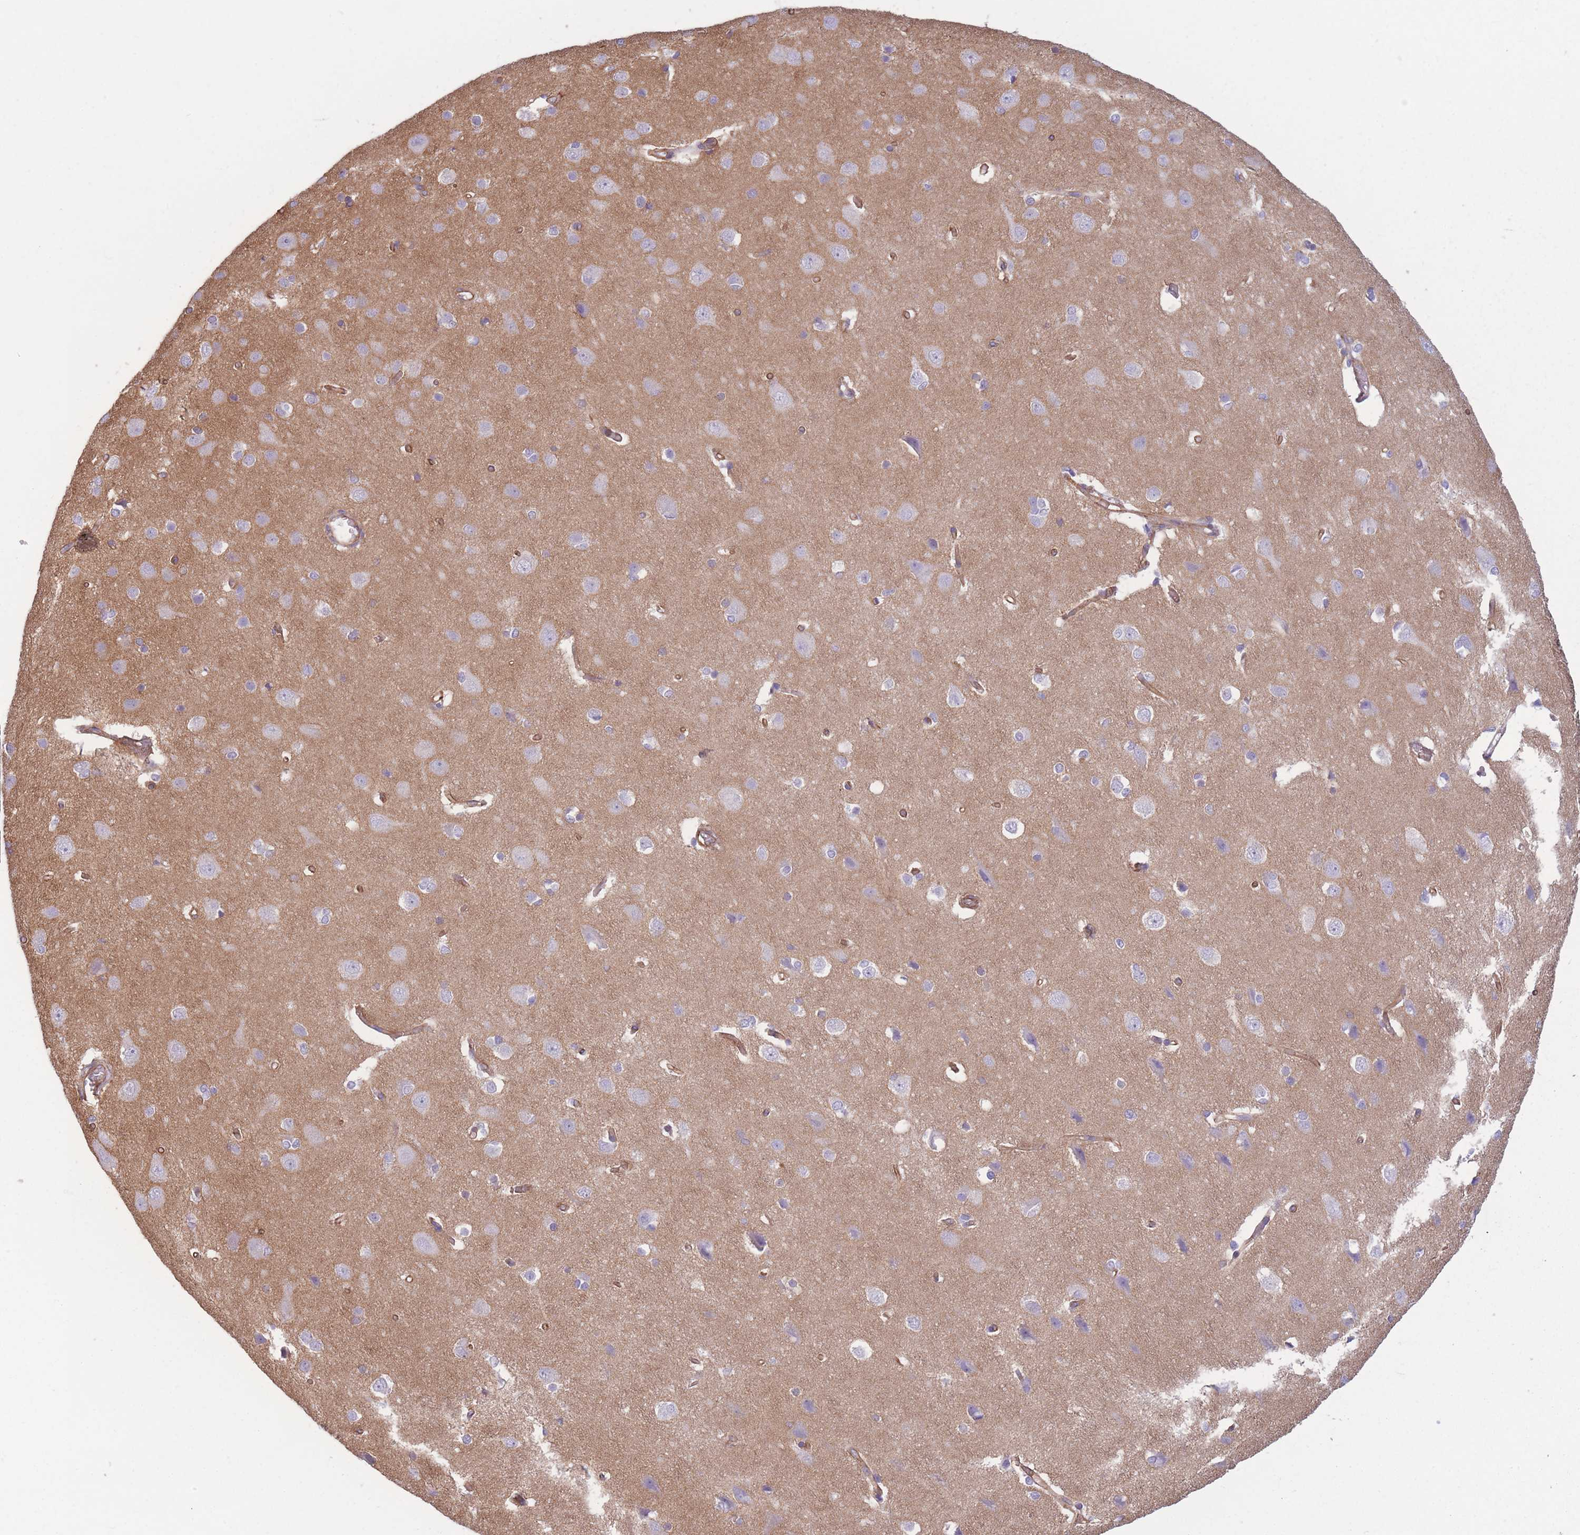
{"staining": {"intensity": "moderate", "quantity": ">75%", "location": "cytoplasmic/membranous"}, "tissue": "cerebral cortex", "cell_type": "Endothelial cells", "image_type": "normal", "snomed": [{"axis": "morphology", "description": "Normal tissue, NOS"}, {"axis": "topography", "description": "Cerebral cortex"}], "caption": "Immunohistochemical staining of unremarkable human cerebral cortex demonstrates moderate cytoplasmic/membranous protein expression in about >75% of endothelial cells. (Stains: DAB (3,3'-diaminobenzidine) in brown, nuclei in blue, Microscopy: brightfield microscopy at high magnification).", "gene": "ADD1", "patient": {"sex": "male", "age": 37}}